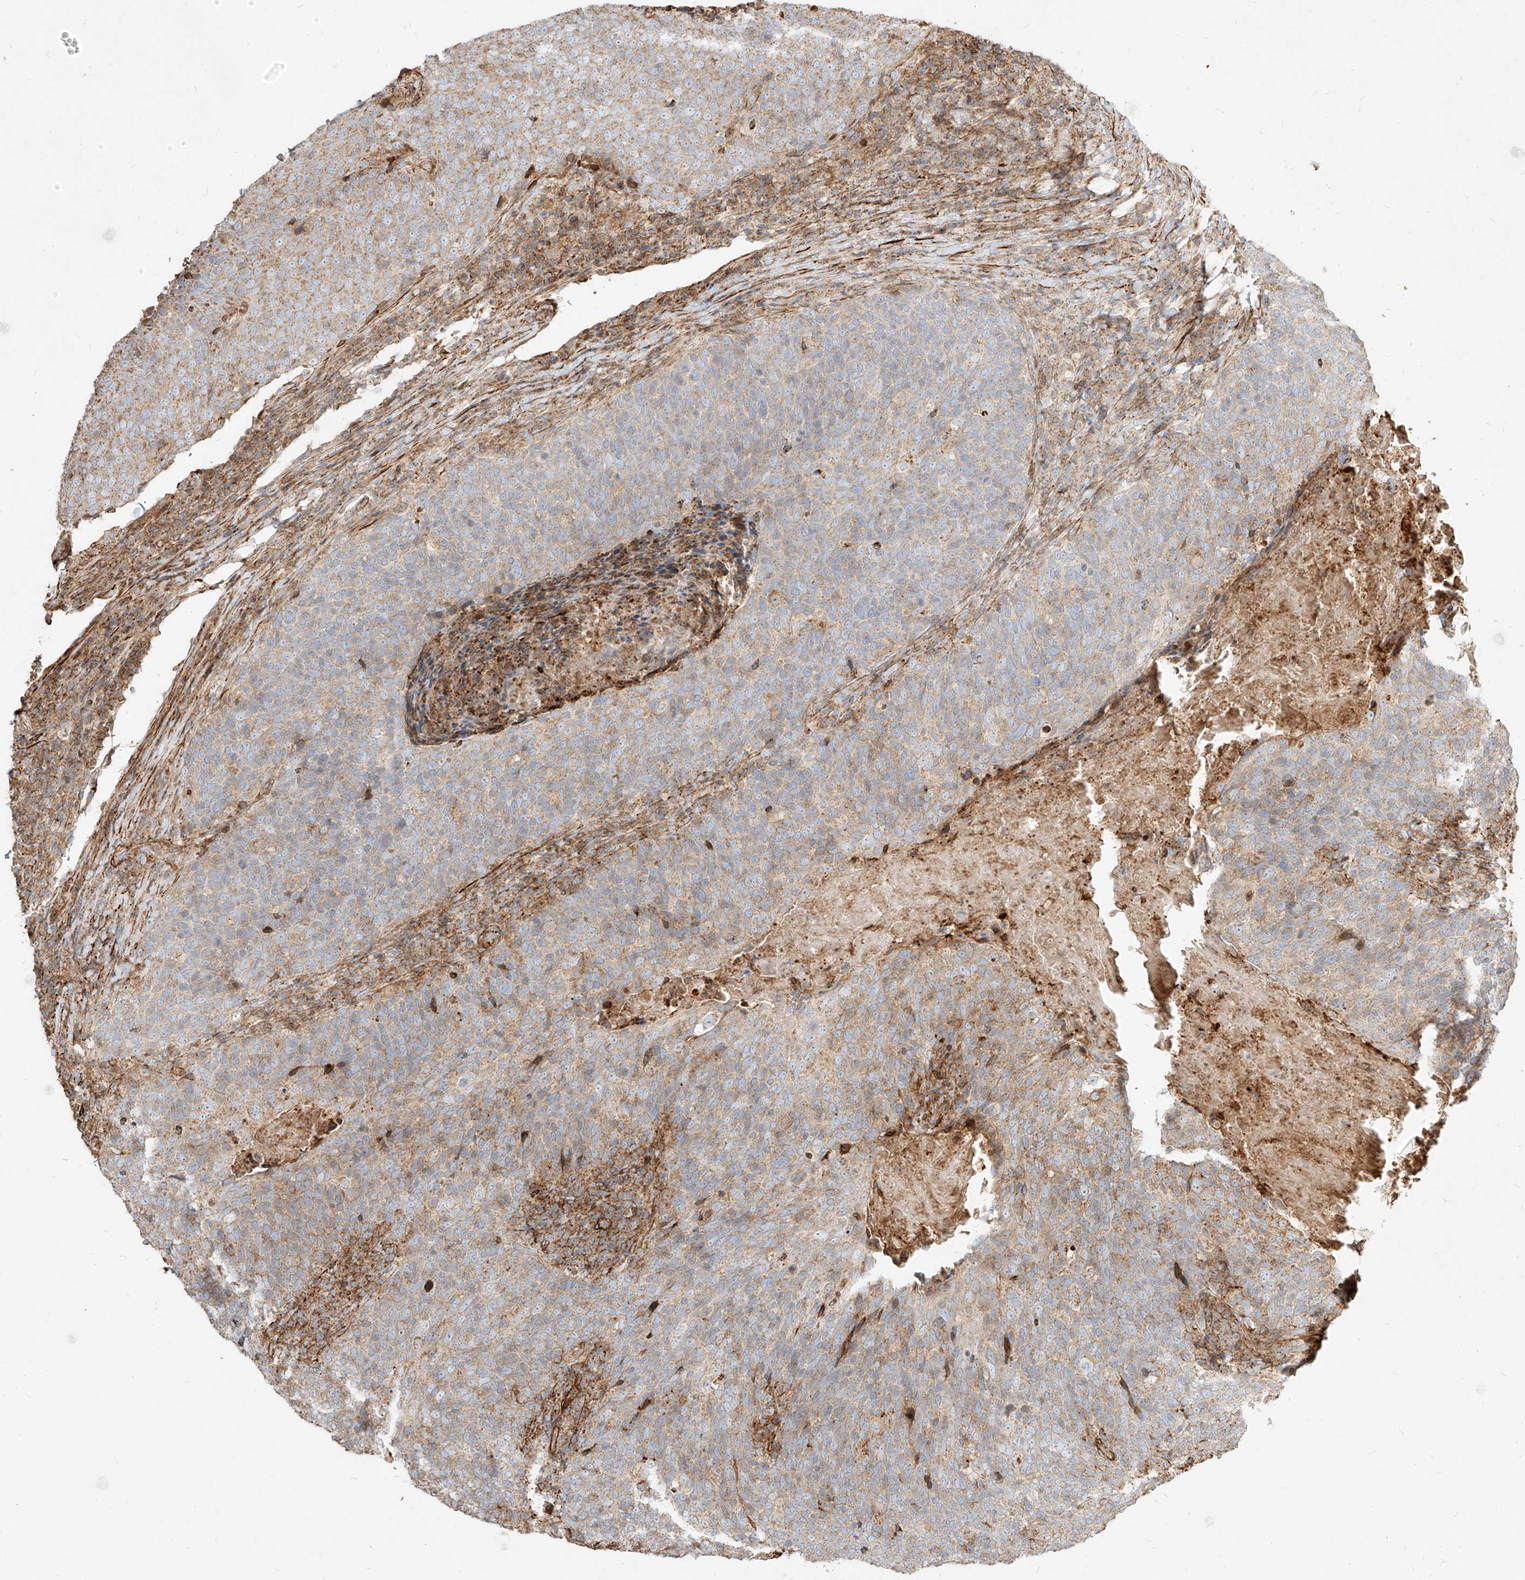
{"staining": {"intensity": "weak", "quantity": "25%-75%", "location": "cytoplasmic/membranous"}, "tissue": "head and neck cancer", "cell_type": "Tumor cells", "image_type": "cancer", "snomed": [{"axis": "morphology", "description": "Squamous cell carcinoma, NOS"}, {"axis": "morphology", "description": "Squamous cell carcinoma, metastatic, NOS"}, {"axis": "topography", "description": "Lymph node"}, {"axis": "topography", "description": "Head-Neck"}], "caption": "Immunohistochemical staining of squamous cell carcinoma (head and neck) reveals weak cytoplasmic/membranous protein expression in about 25%-75% of tumor cells. The protein of interest is shown in brown color, while the nuclei are stained blue.", "gene": "MTX2", "patient": {"sex": "male", "age": 62}}